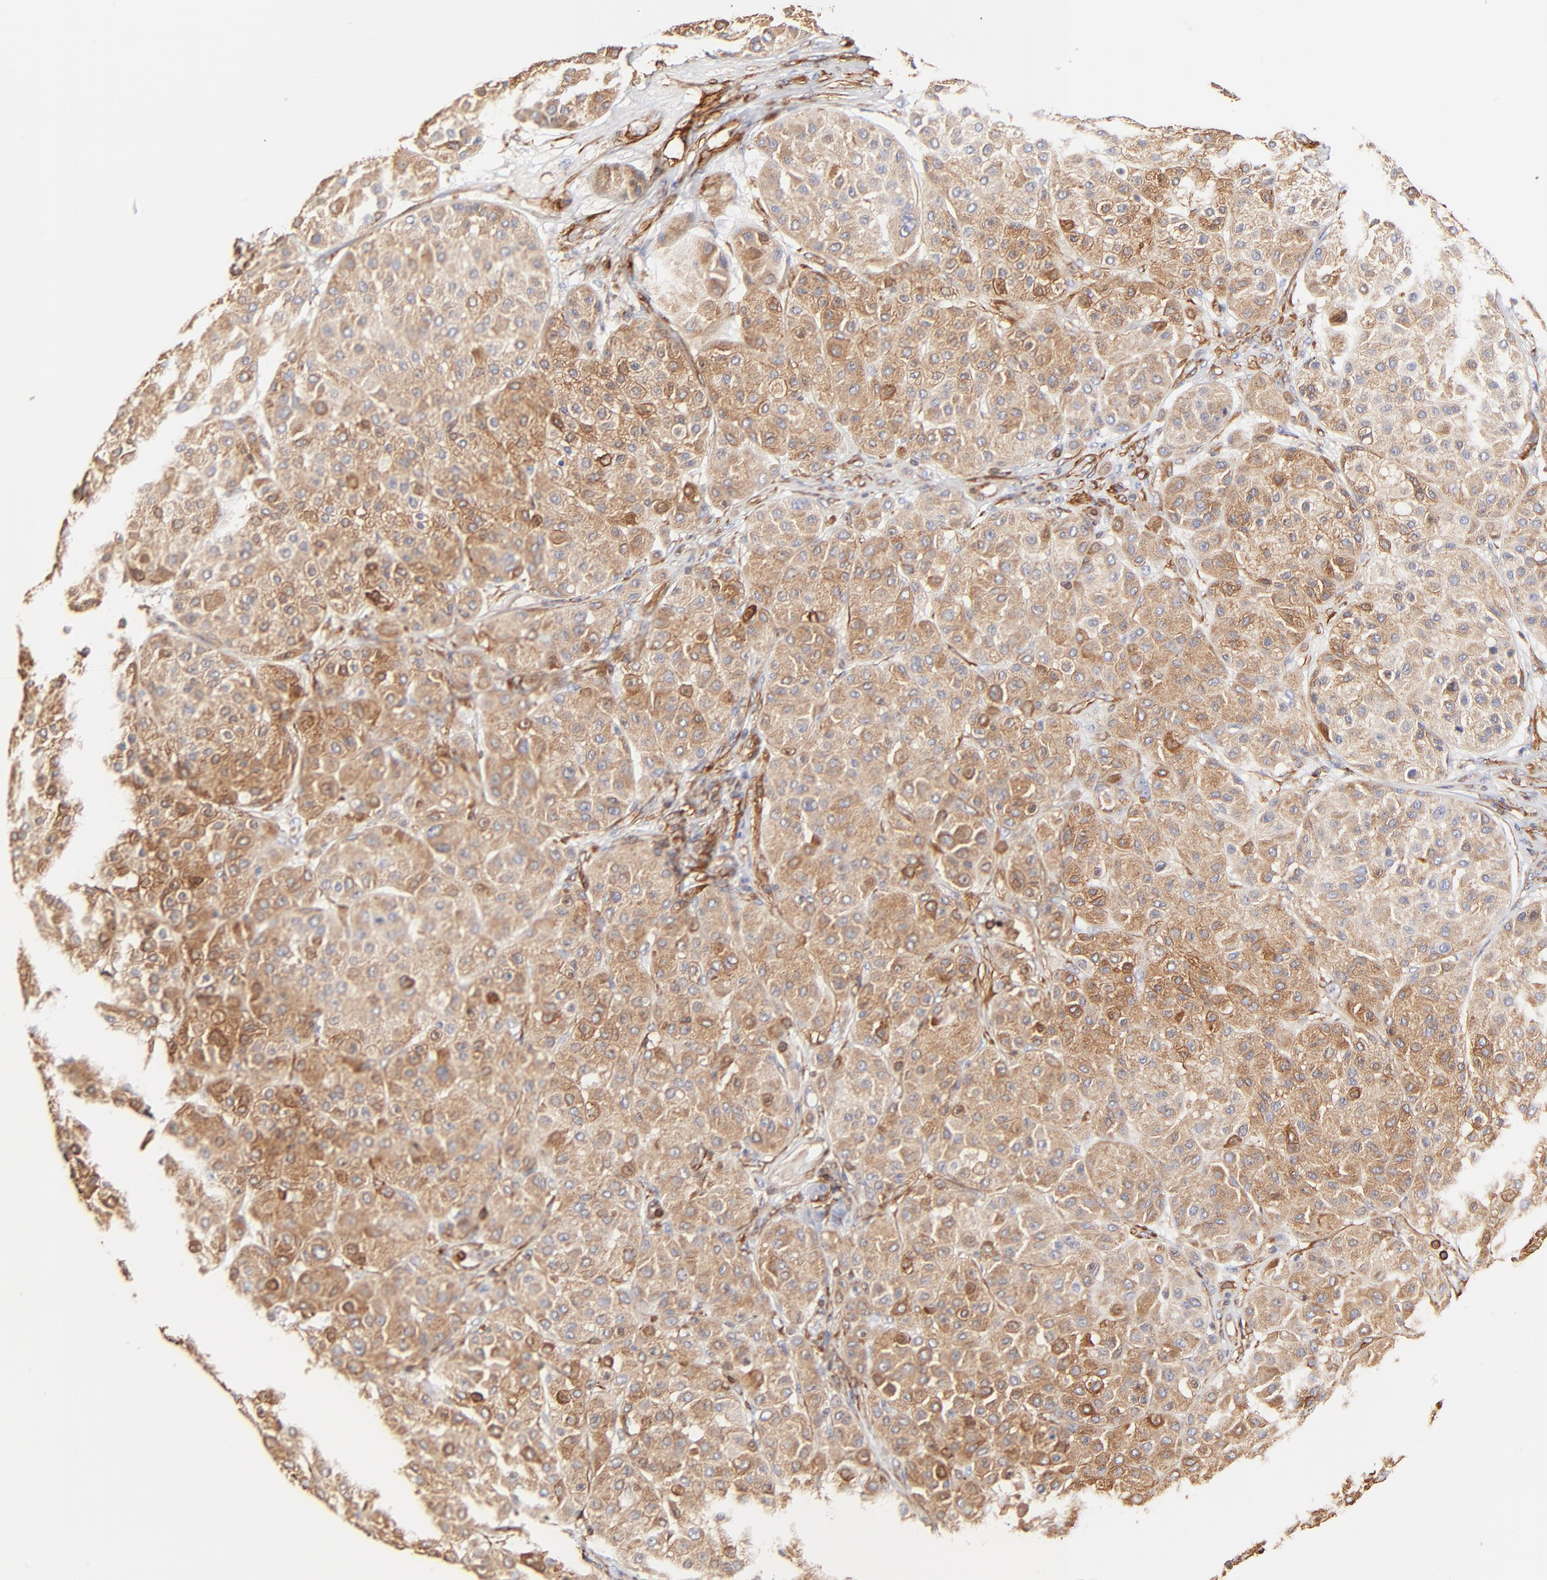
{"staining": {"intensity": "strong", "quantity": ">75%", "location": "cytoplasmic/membranous"}, "tissue": "melanoma", "cell_type": "Tumor cells", "image_type": "cancer", "snomed": [{"axis": "morphology", "description": "Normal tissue, NOS"}, {"axis": "morphology", "description": "Malignant melanoma, Metastatic site"}, {"axis": "topography", "description": "Skin"}], "caption": "A high amount of strong cytoplasmic/membranous staining is present in about >75% of tumor cells in malignant melanoma (metastatic site) tissue.", "gene": "FLNA", "patient": {"sex": "male", "age": 41}}